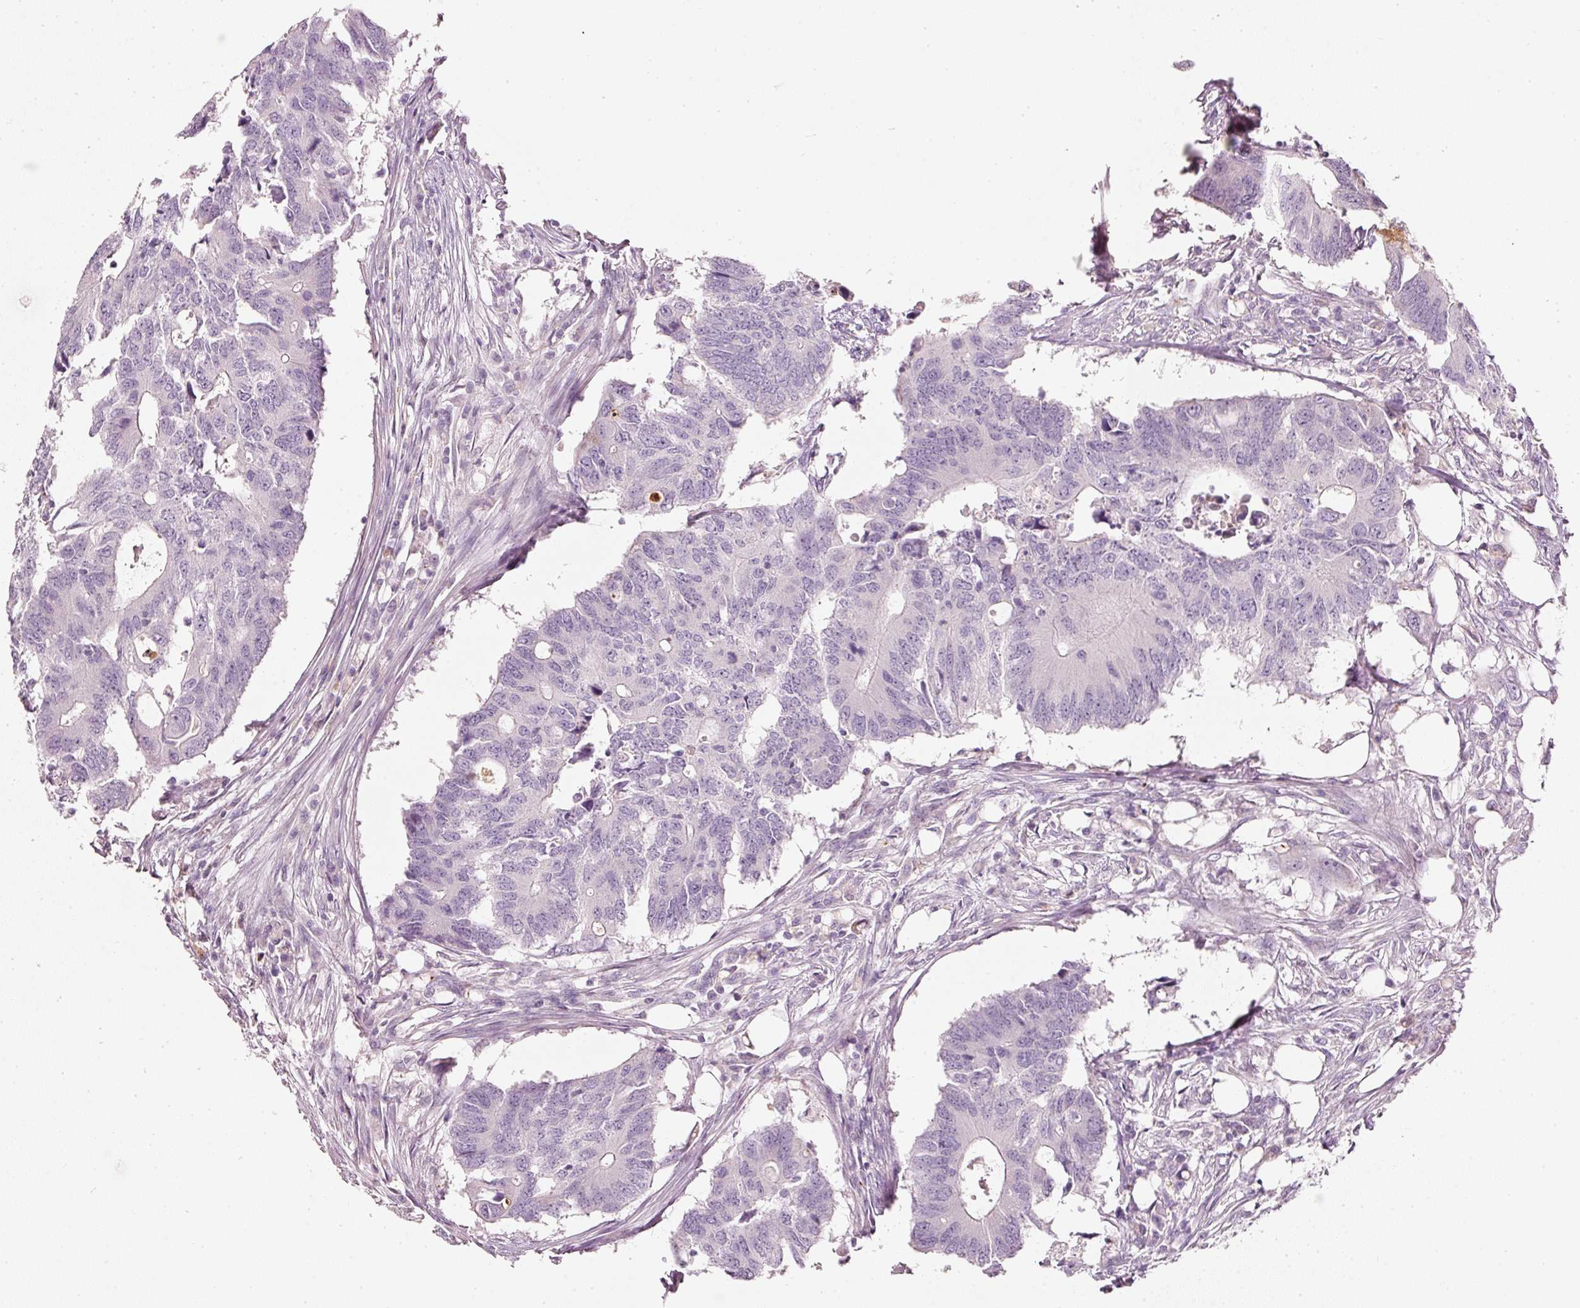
{"staining": {"intensity": "negative", "quantity": "none", "location": "none"}, "tissue": "colorectal cancer", "cell_type": "Tumor cells", "image_type": "cancer", "snomed": [{"axis": "morphology", "description": "Adenocarcinoma, NOS"}, {"axis": "topography", "description": "Colon"}], "caption": "Photomicrograph shows no significant protein positivity in tumor cells of colorectal cancer.", "gene": "LECT2", "patient": {"sex": "male", "age": 71}}